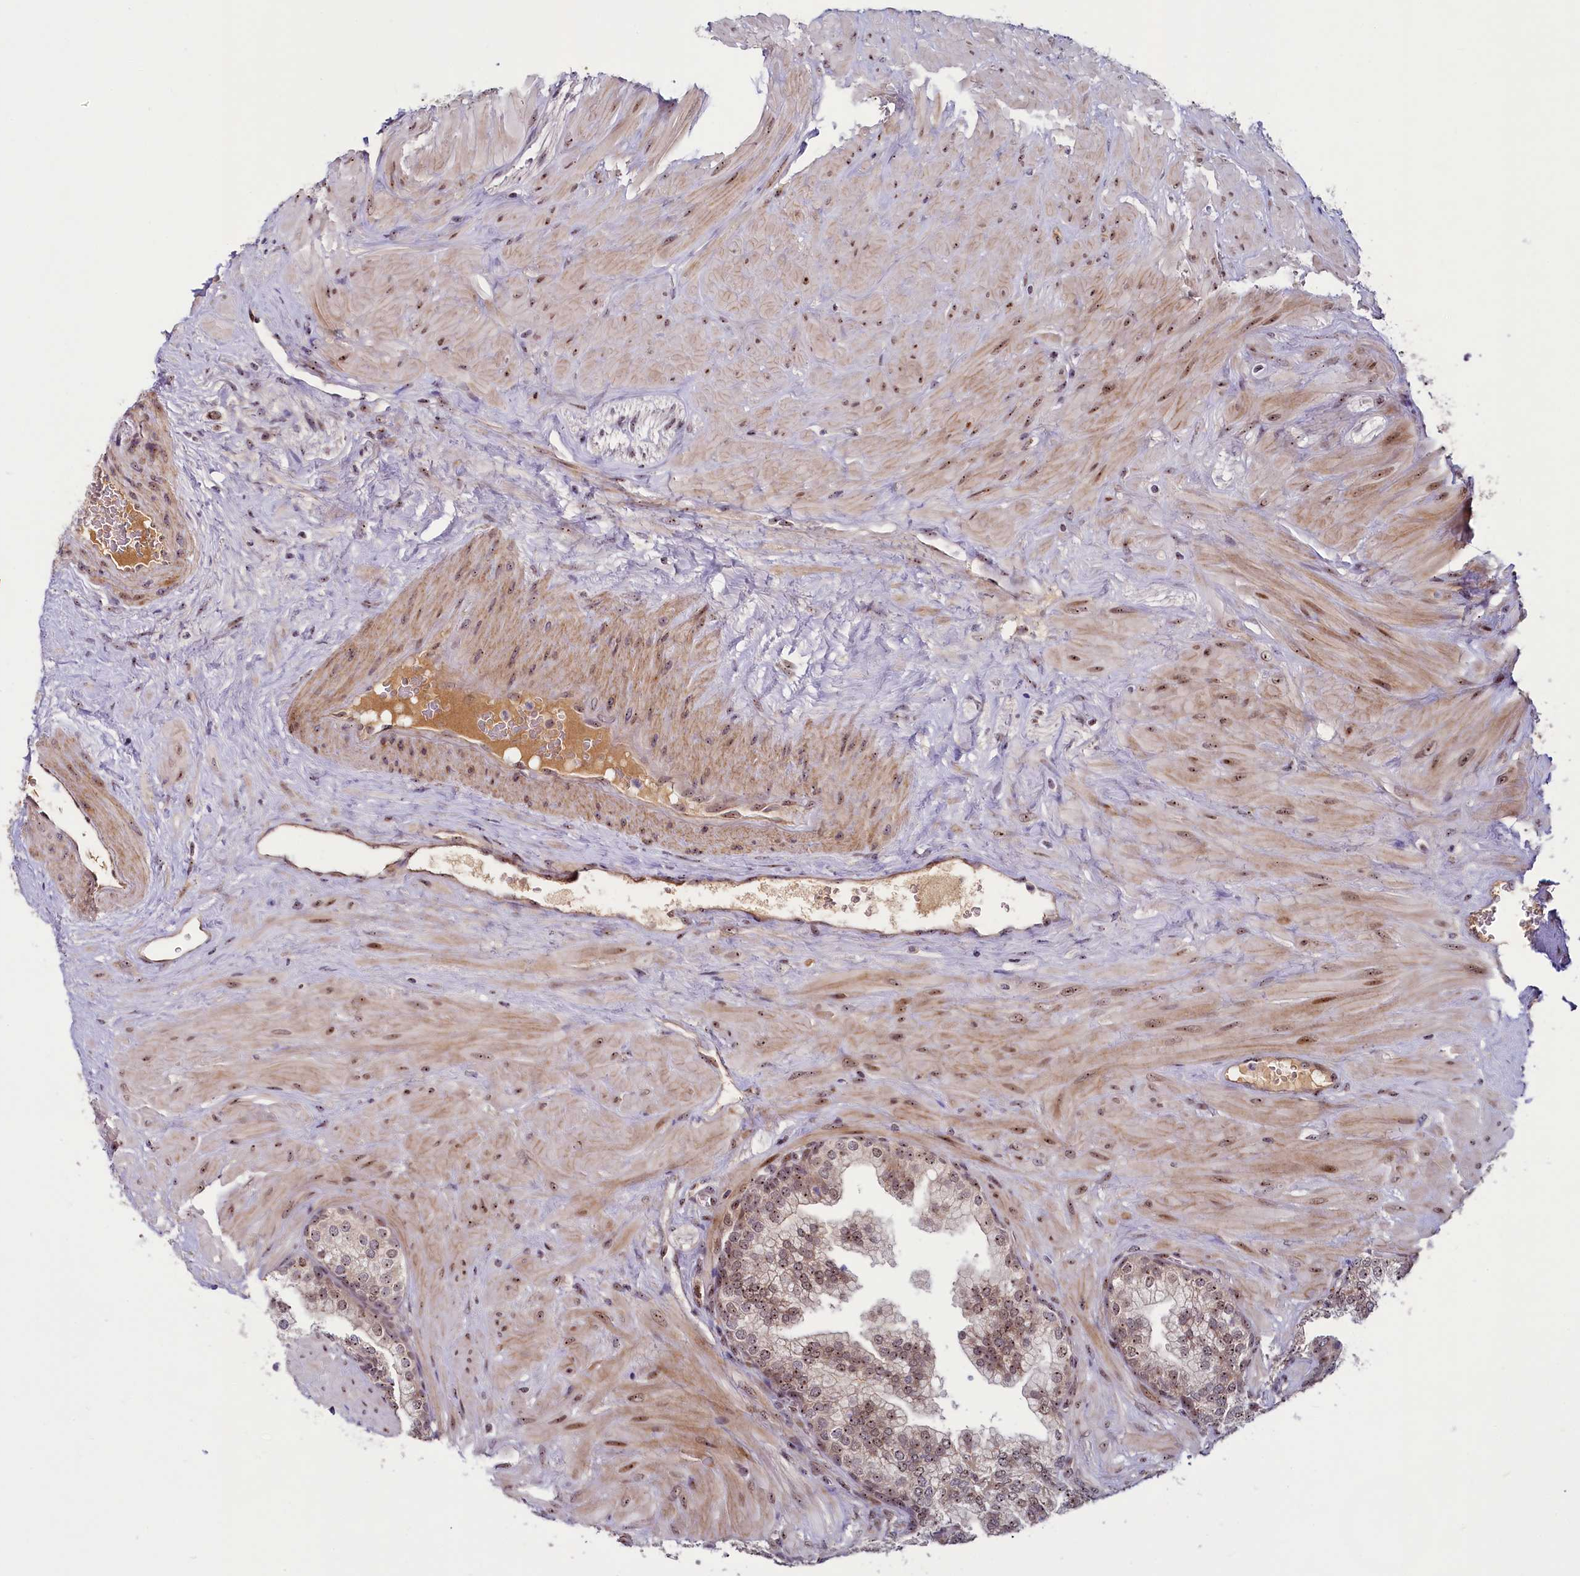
{"staining": {"intensity": "moderate", "quantity": ">75%", "location": "nuclear"}, "tissue": "prostate", "cell_type": "Glandular cells", "image_type": "normal", "snomed": [{"axis": "morphology", "description": "Normal tissue, NOS"}, {"axis": "topography", "description": "Prostate"}], "caption": "Protein expression analysis of normal human prostate reveals moderate nuclear staining in about >75% of glandular cells. Using DAB (brown) and hematoxylin (blue) stains, captured at high magnification using brightfield microscopy.", "gene": "TCOF1", "patient": {"sex": "male", "age": 60}}